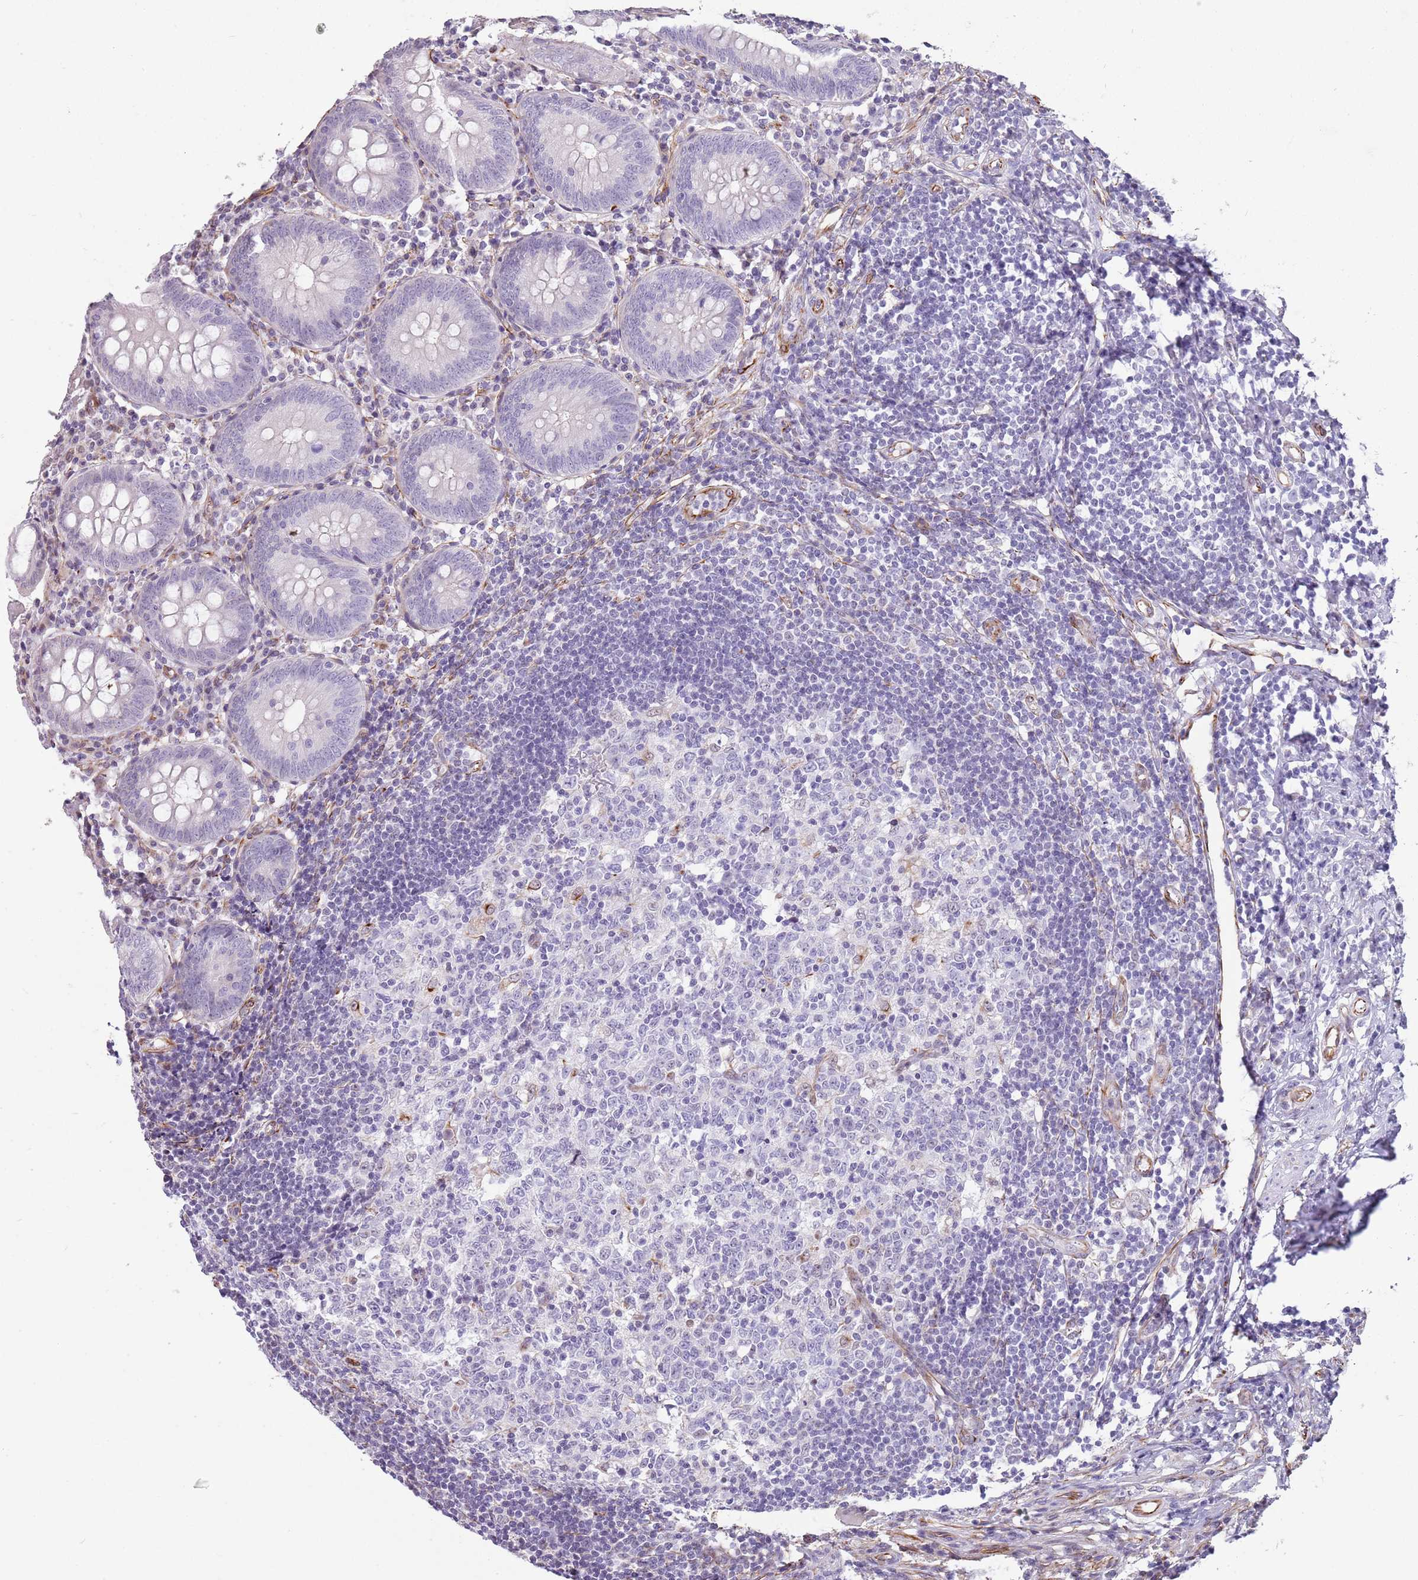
{"staining": {"intensity": "negative", "quantity": "none", "location": "none"}, "tissue": "appendix", "cell_type": "Glandular cells", "image_type": "normal", "snomed": [{"axis": "morphology", "description": "Normal tissue, NOS"}, {"axis": "topography", "description": "Appendix"}], "caption": "DAB (3,3'-diaminobenzidine) immunohistochemical staining of benign appendix shows no significant staining in glandular cells.", "gene": "ENSG00000271254", "patient": {"sex": "female", "age": 54}}